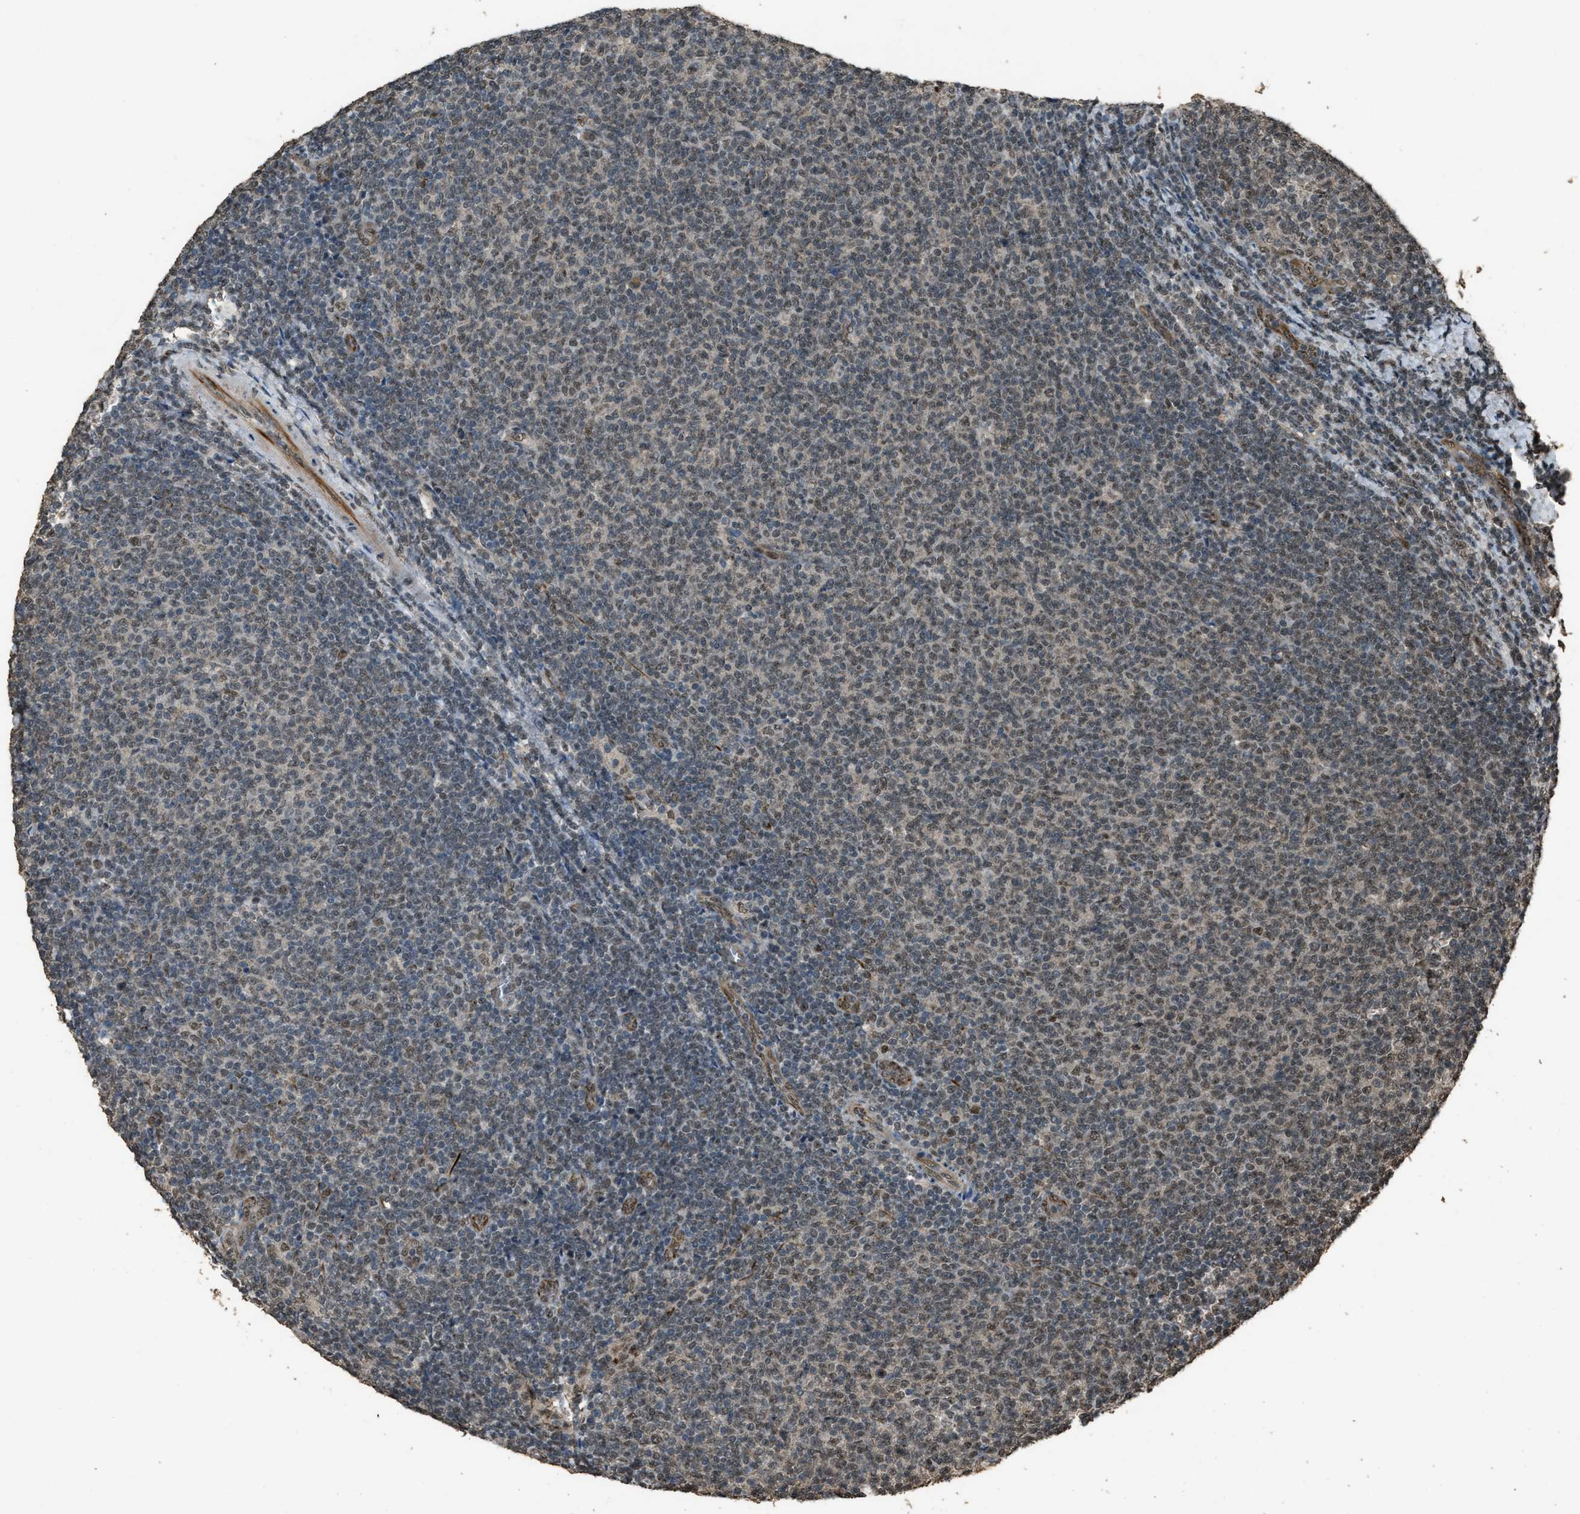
{"staining": {"intensity": "weak", "quantity": ">75%", "location": "nuclear"}, "tissue": "lymphoma", "cell_type": "Tumor cells", "image_type": "cancer", "snomed": [{"axis": "morphology", "description": "Malignant lymphoma, non-Hodgkin's type, Low grade"}, {"axis": "topography", "description": "Lymph node"}], "caption": "Protein analysis of malignant lymphoma, non-Hodgkin's type (low-grade) tissue reveals weak nuclear expression in about >75% of tumor cells. (DAB (3,3'-diaminobenzidine) = brown stain, brightfield microscopy at high magnification).", "gene": "SERTAD2", "patient": {"sex": "male", "age": 66}}